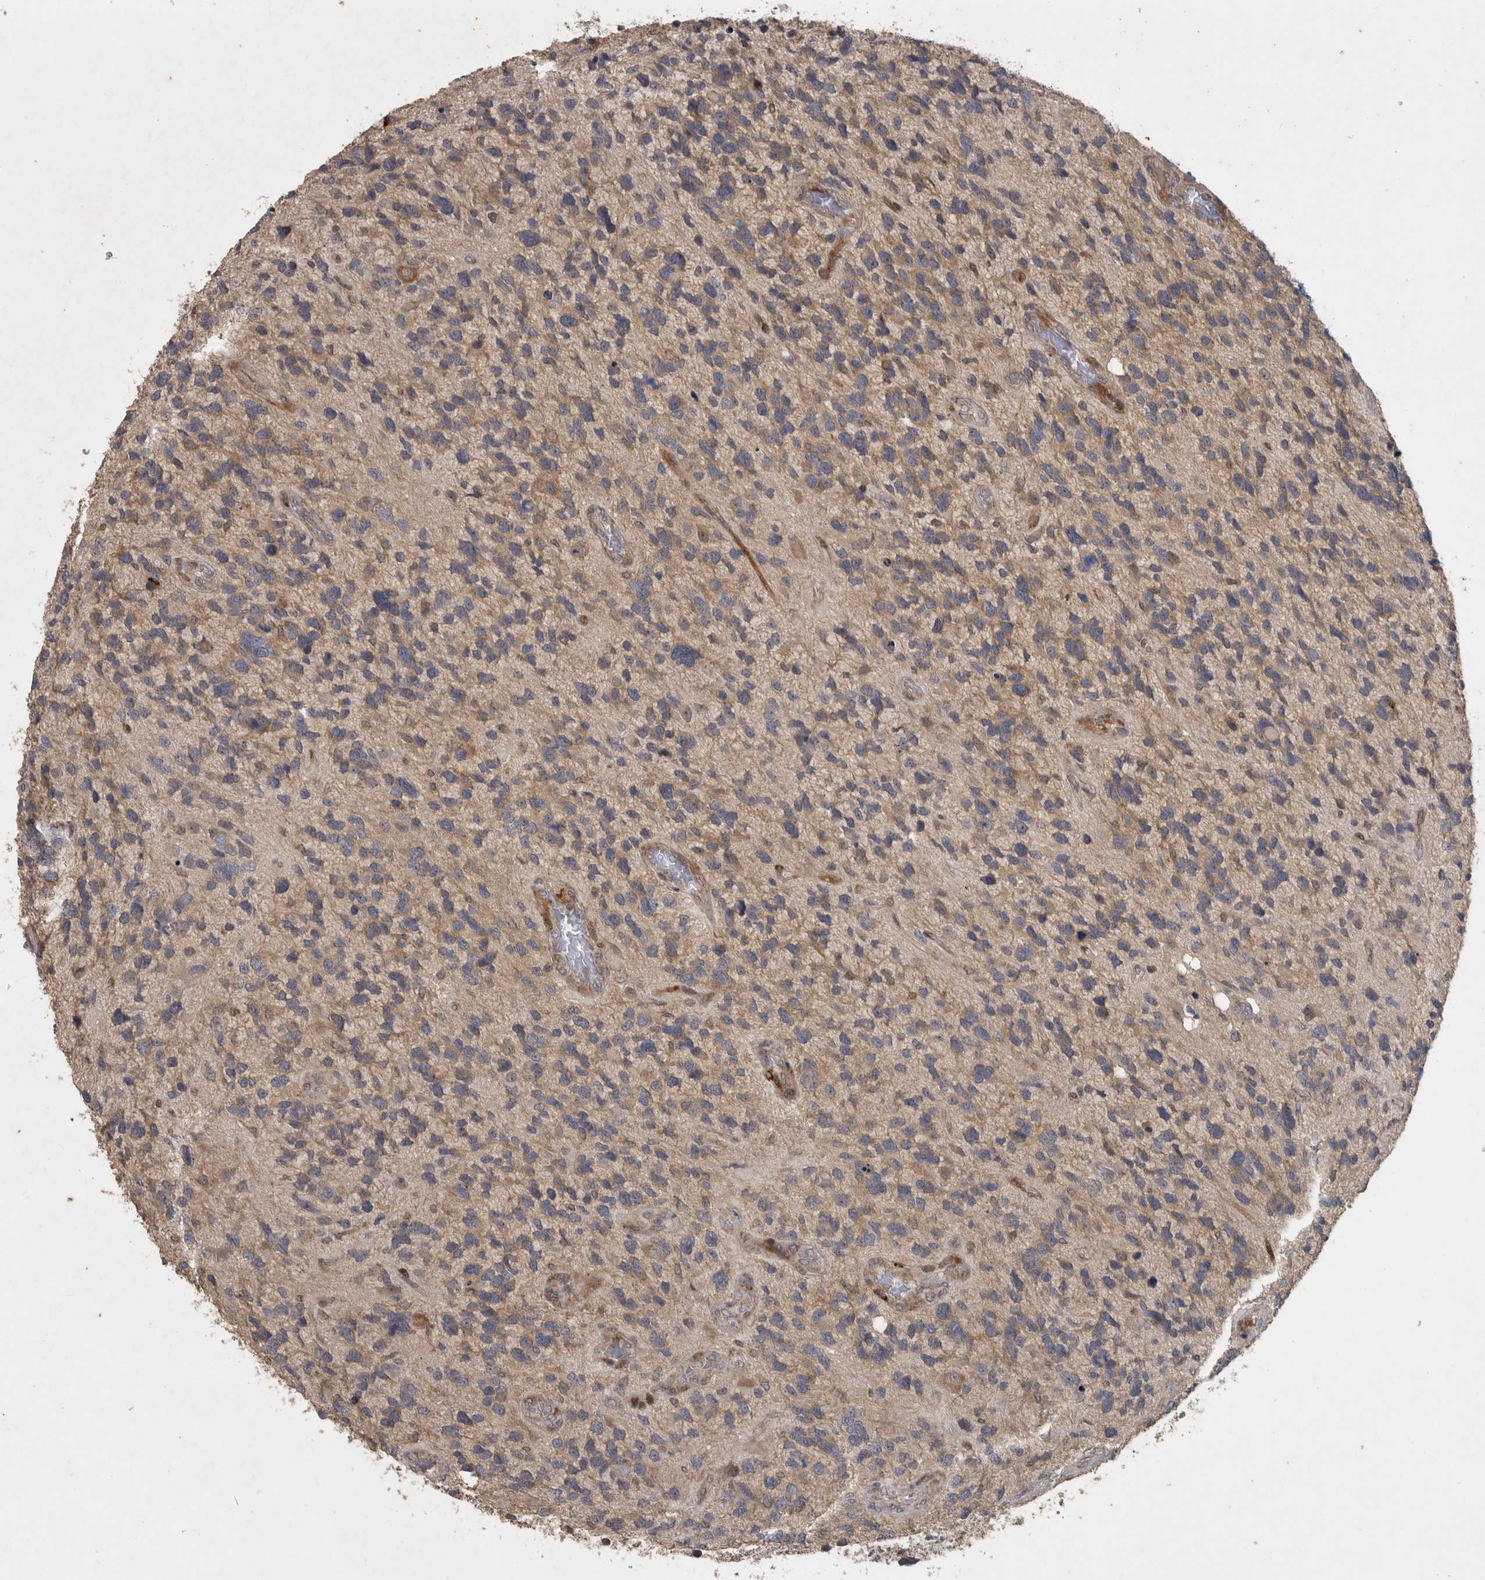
{"staining": {"intensity": "moderate", "quantity": "25%-75%", "location": "cytoplasmic/membranous"}, "tissue": "glioma", "cell_type": "Tumor cells", "image_type": "cancer", "snomed": [{"axis": "morphology", "description": "Glioma, malignant, High grade"}, {"axis": "topography", "description": "Brain"}], "caption": "A medium amount of moderate cytoplasmic/membranous positivity is seen in about 25%-75% of tumor cells in malignant high-grade glioma tissue. (Stains: DAB in brown, nuclei in blue, Microscopy: brightfield microscopy at high magnification).", "gene": "ERAL1", "patient": {"sex": "female", "age": 58}}